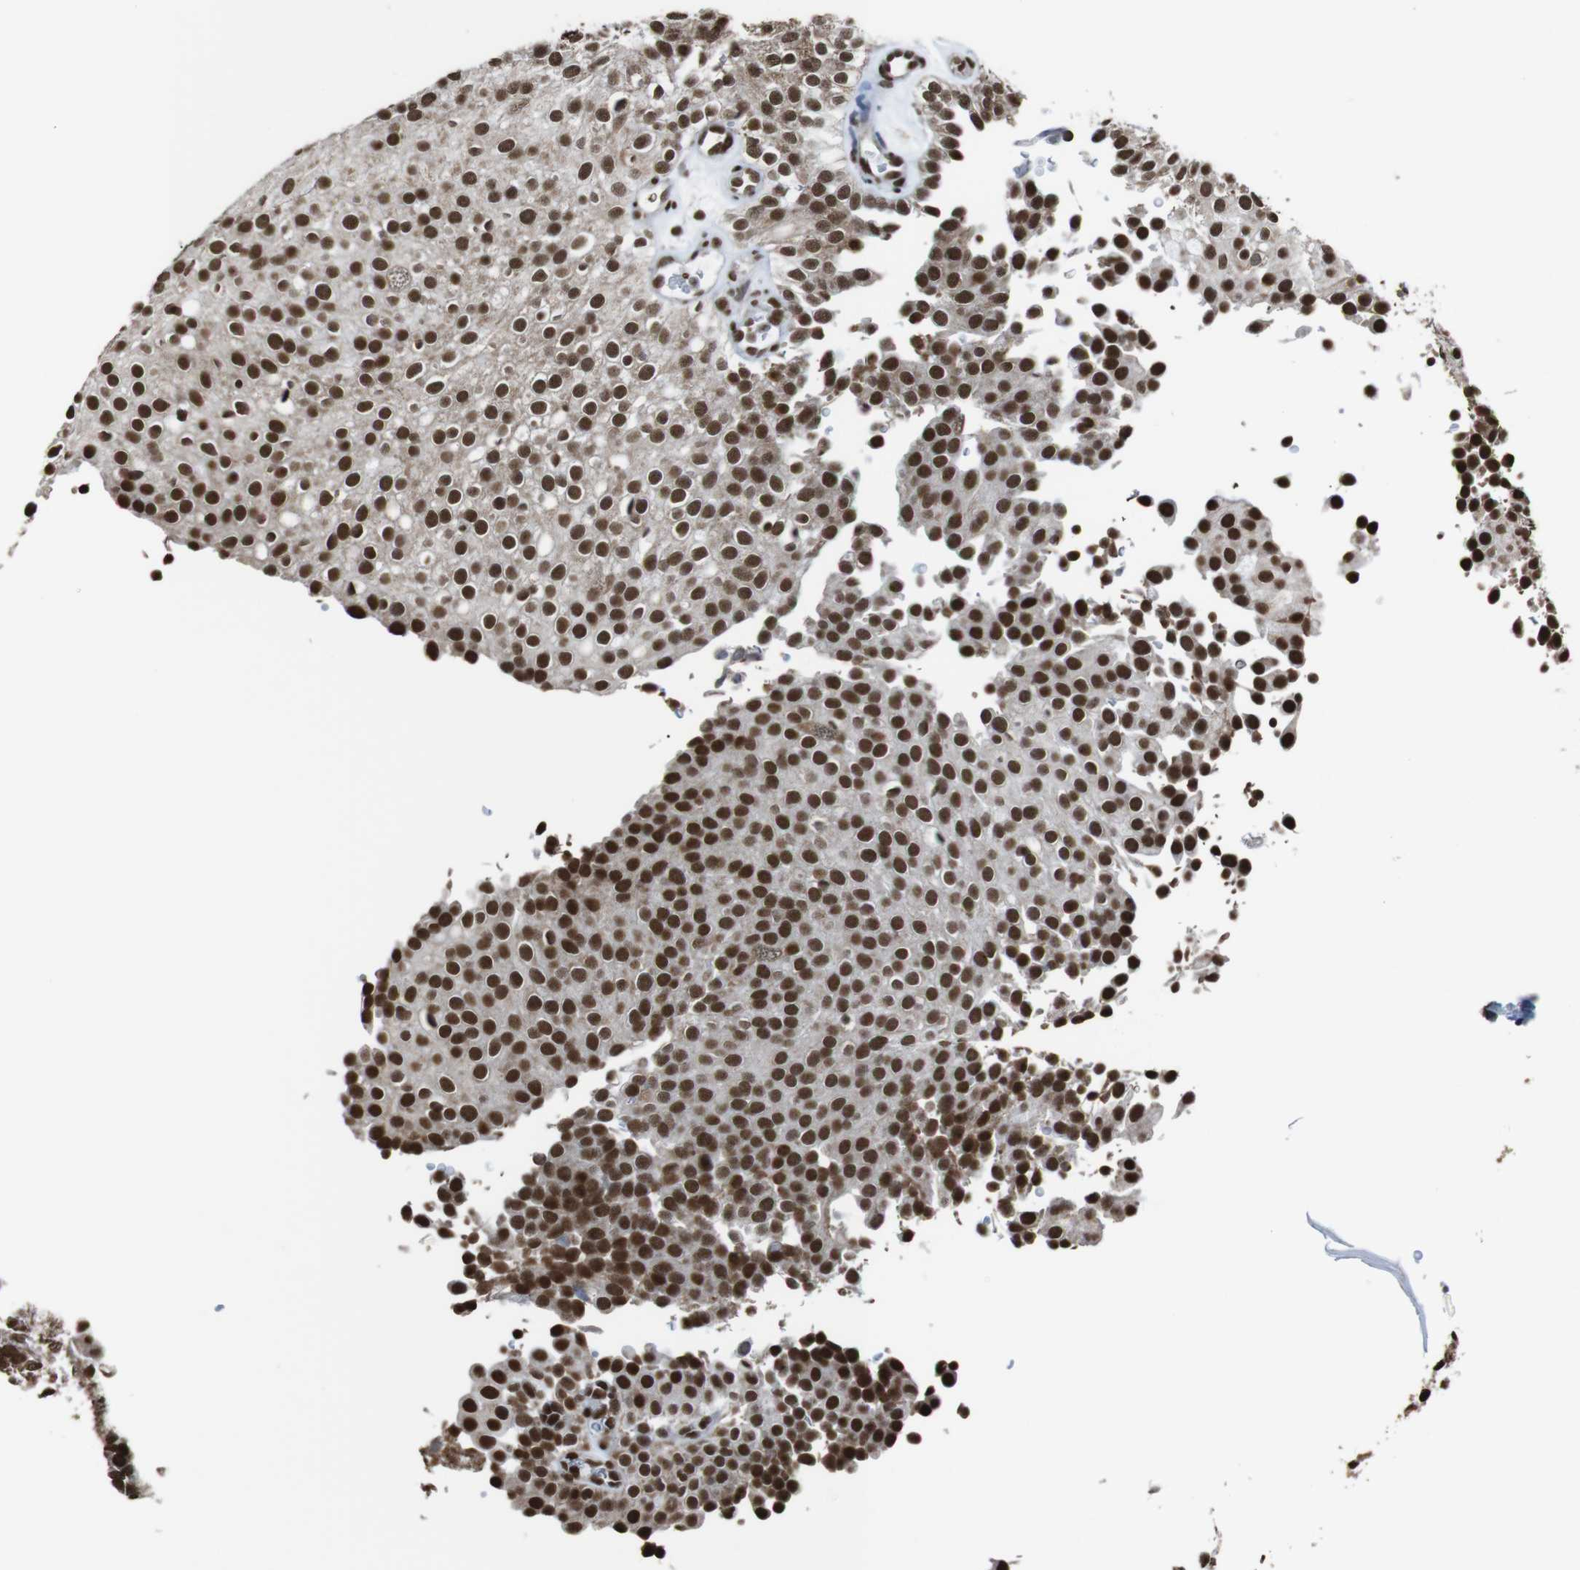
{"staining": {"intensity": "strong", "quantity": ">75%", "location": "nuclear"}, "tissue": "urothelial cancer", "cell_type": "Tumor cells", "image_type": "cancer", "snomed": [{"axis": "morphology", "description": "Urothelial carcinoma, Low grade"}, {"axis": "topography", "description": "Urinary bladder"}], "caption": "Urothelial cancer stained for a protein (brown) exhibits strong nuclear positive positivity in approximately >75% of tumor cells.", "gene": "ROMO1", "patient": {"sex": "male", "age": 78}}